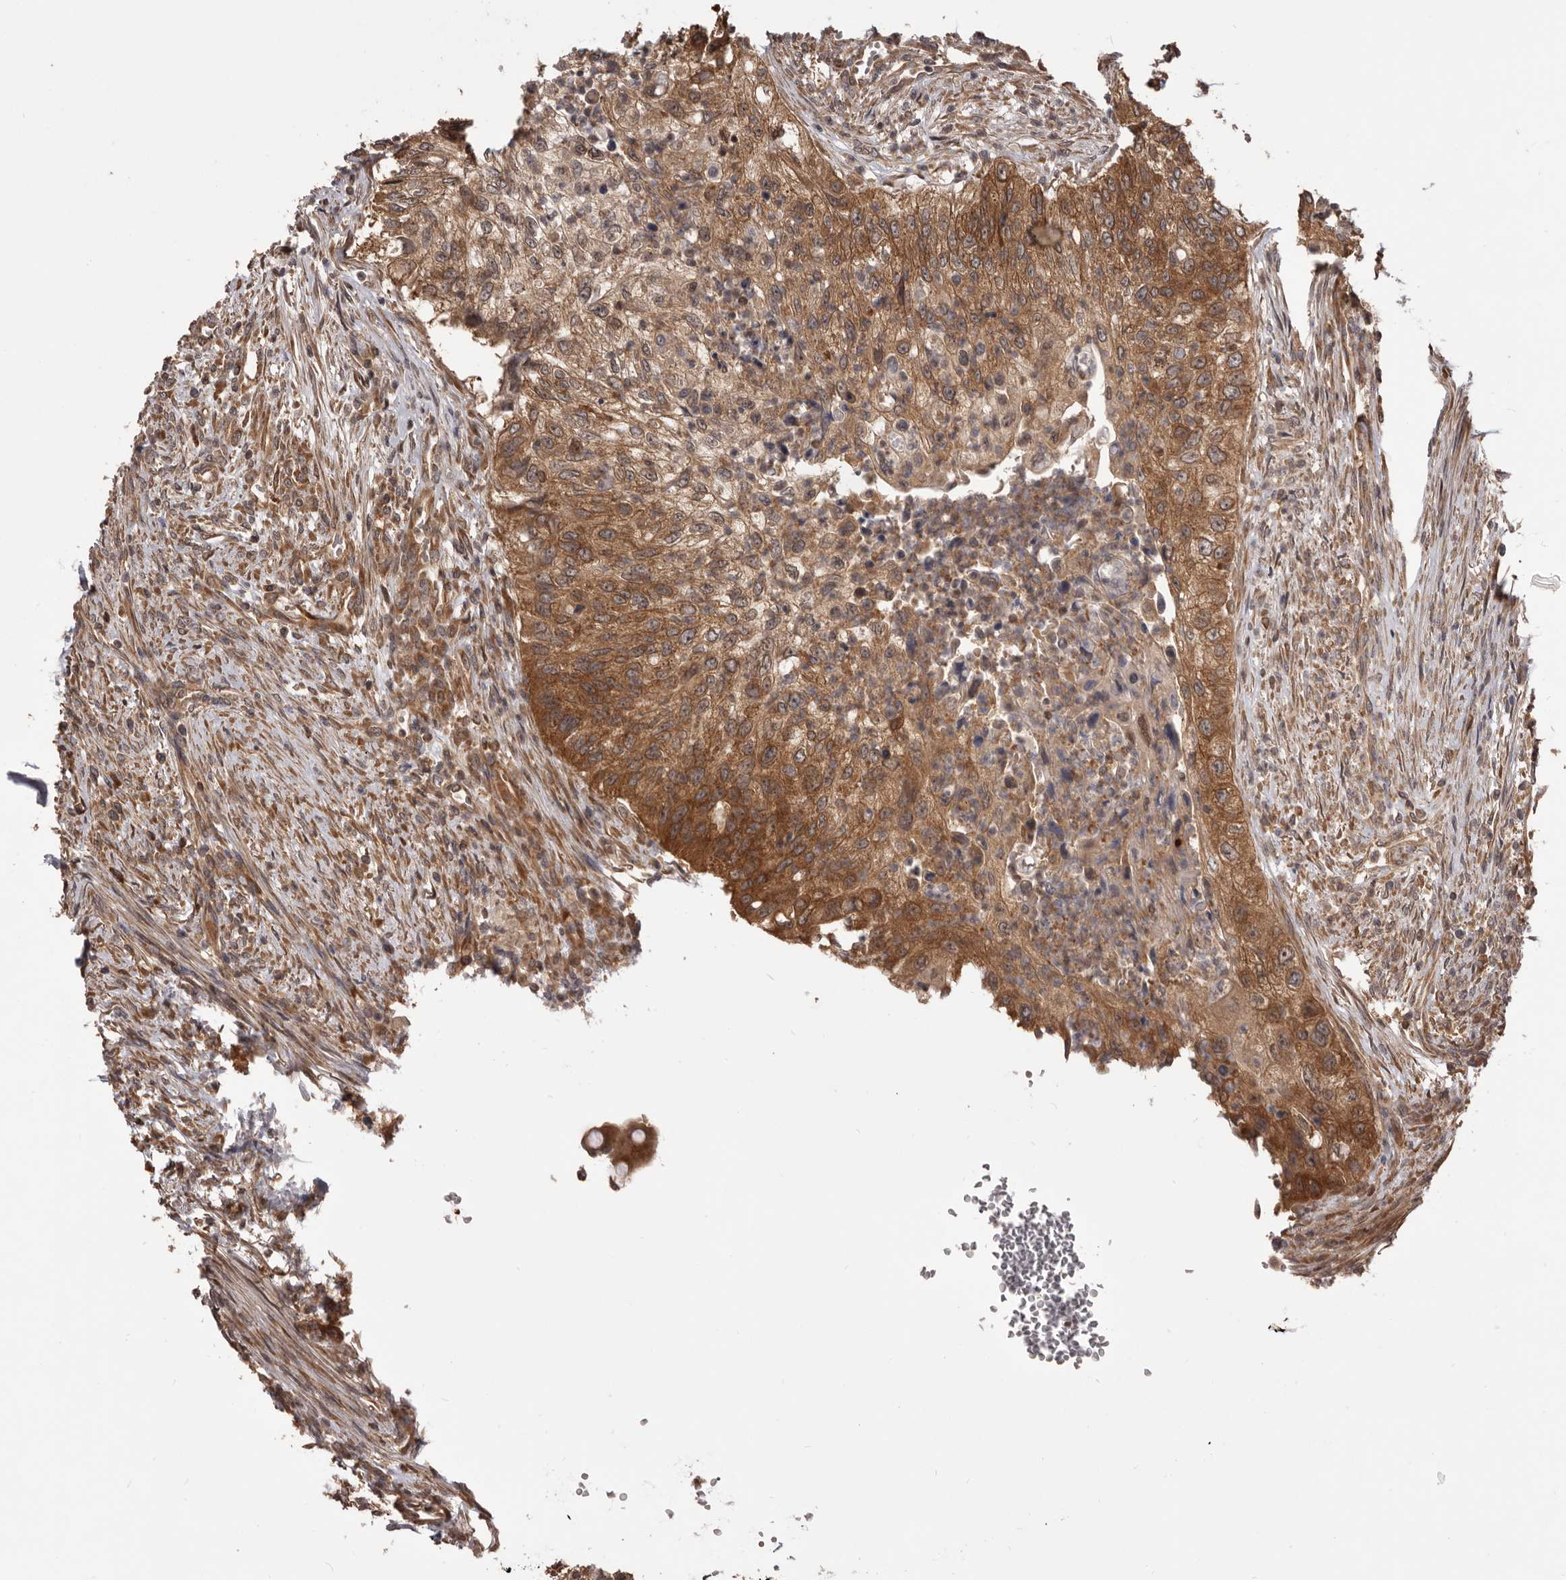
{"staining": {"intensity": "moderate", "quantity": ">75%", "location": "cytoplasmic/membranous"}, "tissue": "urothelial cancer", "cell_type": "Tumor cells", "image_type": "cancer", "snomed": [{"axis": "morphology", "description": "Urothelial carcinoma, High grade"}, {"axis": "topography", "description": "Urinary bladder"}], "caption": "Urothelial carcinoma (high-grade) stained with a brown dye displays moderate cytoplasmic/membranous positive positivity in approximately >75% of tumor cells.", "gene": "HBS1L", "patient": {"sex": "female", "age": 60}}